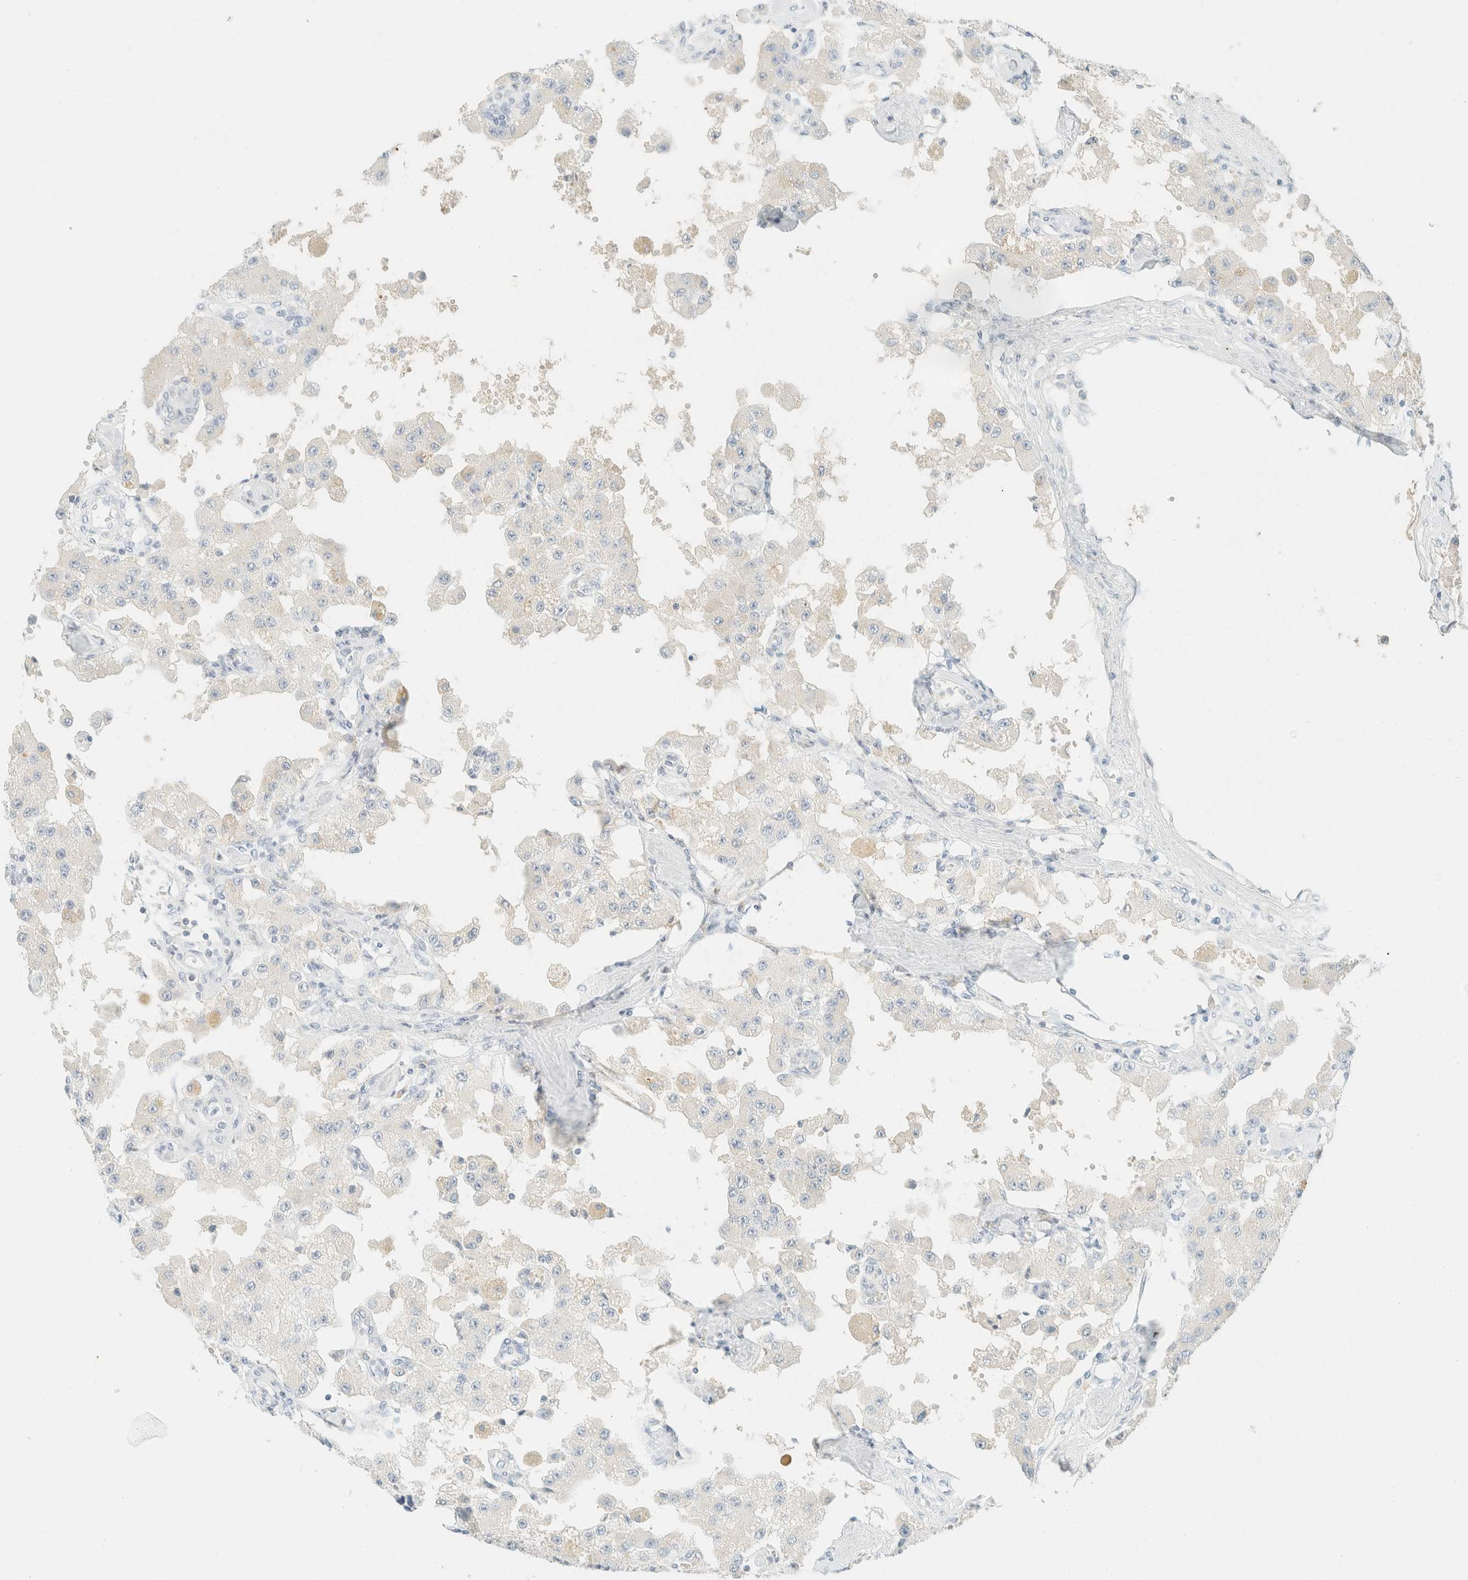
{"staining": {"intensity": "negative", "quantity": "none", "location": "none"}, "tissue": "carcinoid", "cell_type": "Tumor cells", "image_type": "cancer", "snomed": [{"axis": "morphology", "description": "Carcinoid, malignant, NOS"}, {"axis": "topography", "description": "Pancreas"}], "caption": "Immunohistochemical staining of malignant carcinoid displays no significant expression in tumor cells.", "gene": "GPA33", "patient": {"sex": "male", "age": 41}}